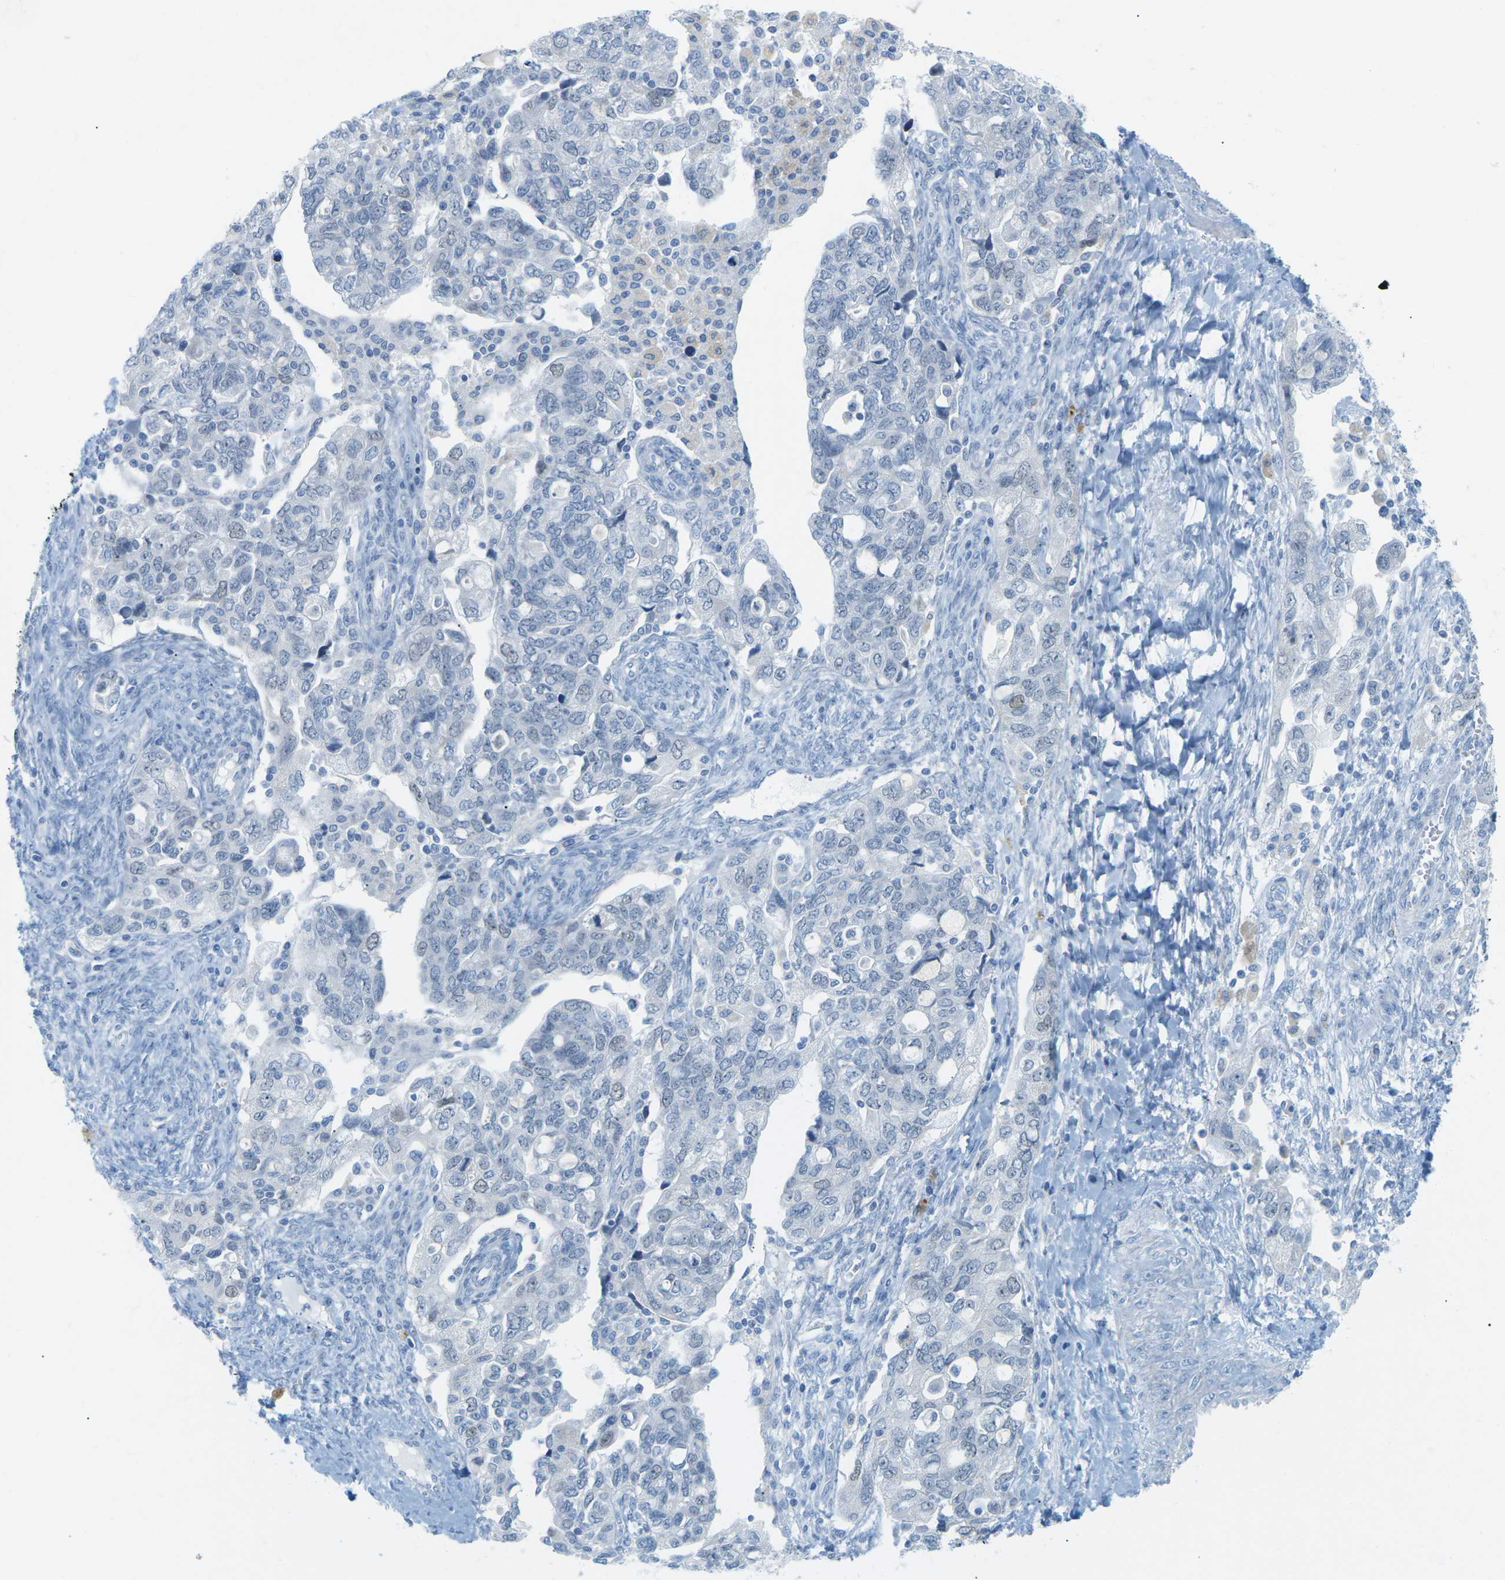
{"staining": {"intensity": "negative", "quantity": "none", "location": "none"}, "tissue": "ovarian cancer", "cell_type": "Tumor cells", "image_type": "cancer", "snomed": [{"axis": "morphology", "description": "Carcinoma, NOS"}, {"axis": "morphology", "description": "Cystadenocarcinoma, serous, NOS"}, {"axis": "topography", "description": "Ovary"}], "caption": "Immunohistochemical staining of human ovarian cancer shows no significant staining in tumor cells.", "gene": "HLTF", "patient": {"sex": "female", "age": 69}}